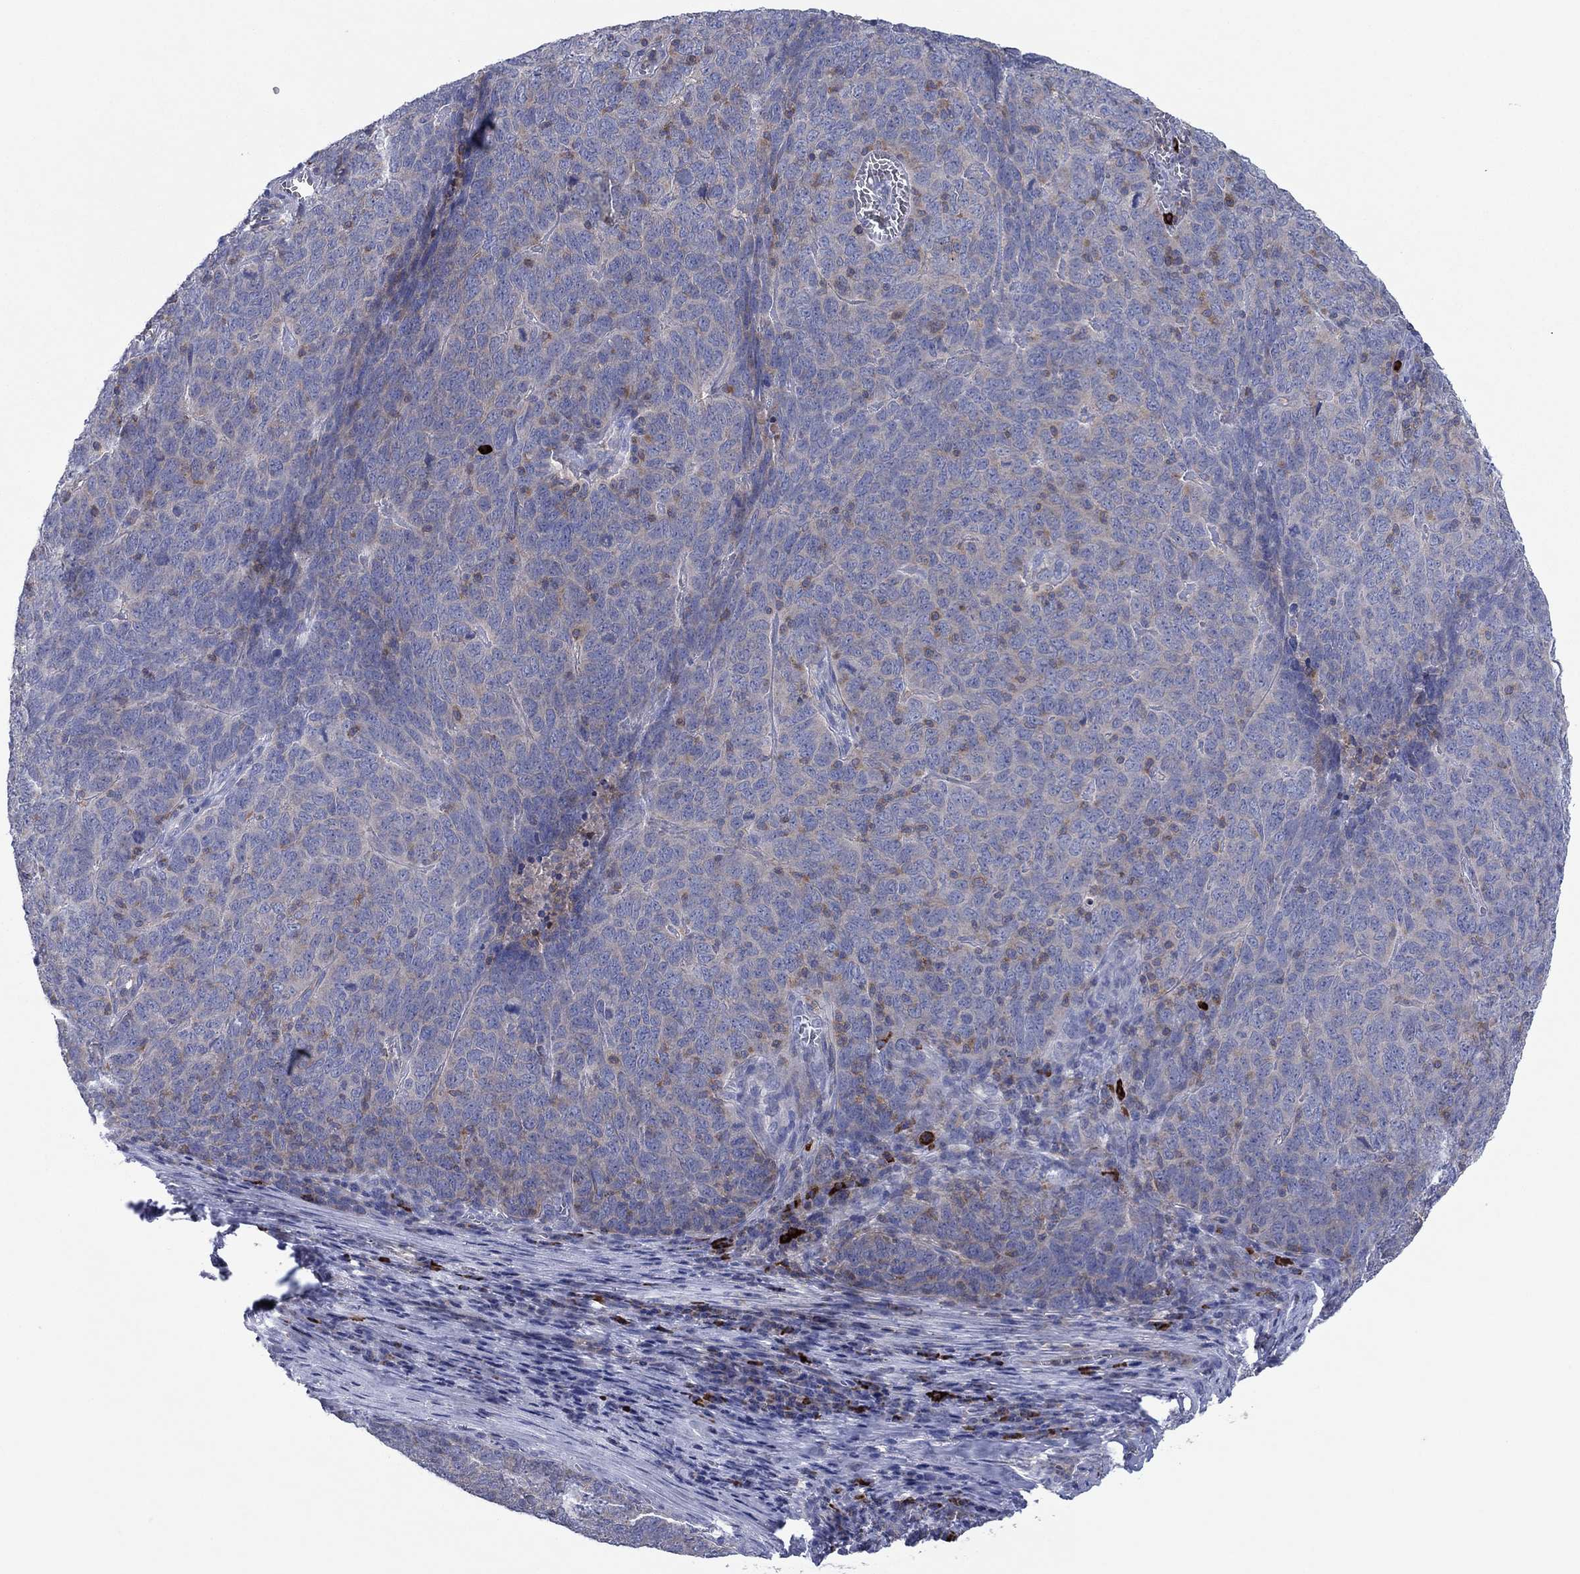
{"staining": {"intensity": "negative", "quantity": "none", "location": "none"}, "tissue": "skin cancer", "cell_type": "Tumor cells", "image_type": "cancer", "snomed": [{"axis": "morphology", "description": "Squamous cell carcinoma, NOS"}, {"axis": "topography", "description": "Skin"}, {"axis": "topography", "description": "Anal"}], "caption": "The immunohistochemistry (IHC) micrograph has no significant expression in tumor cells of skin cancer (squamous cell carcinoma) tissue.", "gene": "PVR", "patient": {"sex": "female", "age": 51}}